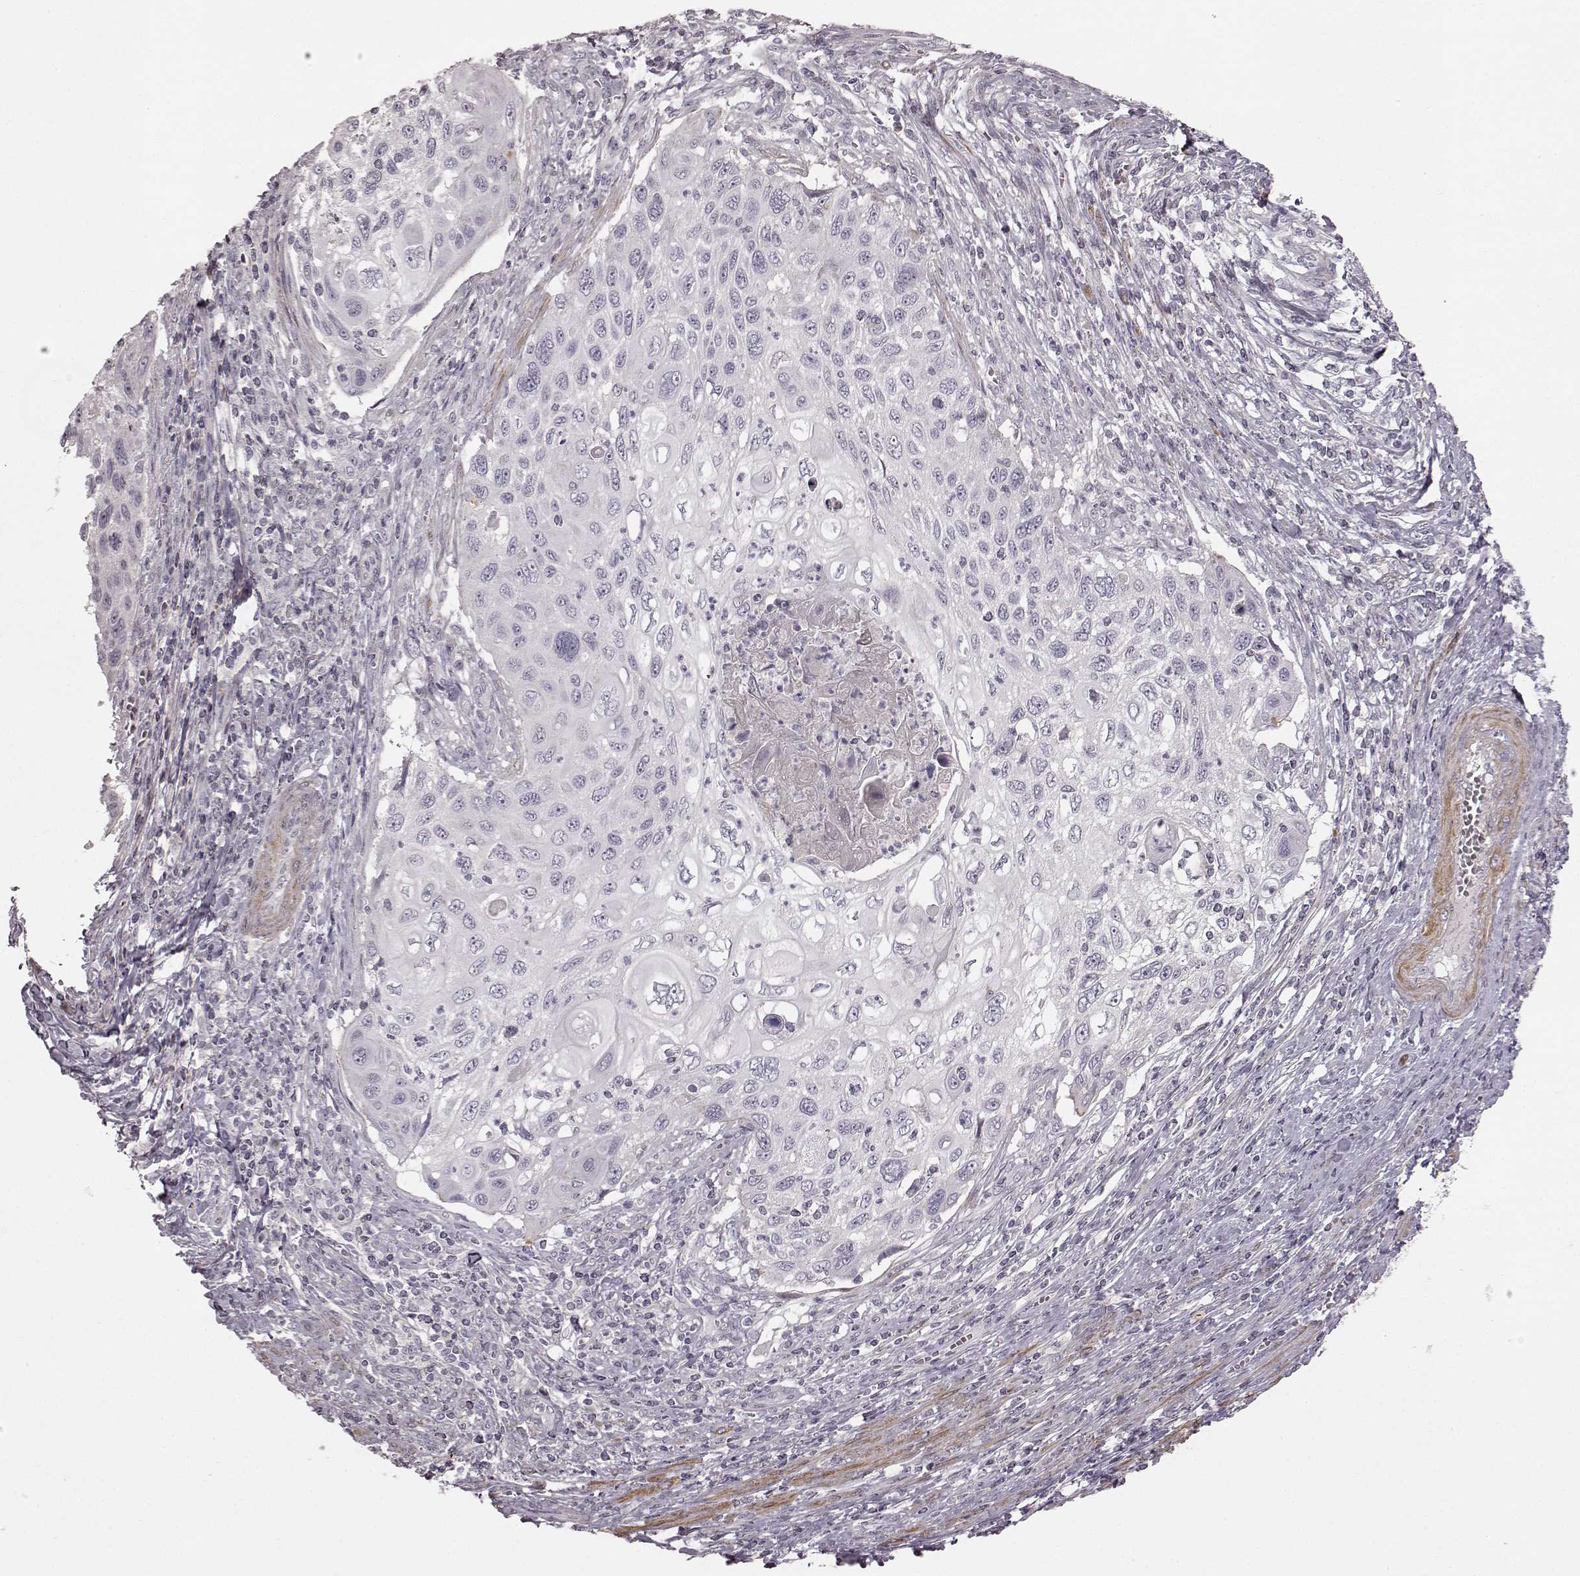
{"staining": {"intensity": "negative", "quantity": "none", "location": "none"}, "tissue": "cervical cancer", "cell_type": "Tumor cells", "image_type": "cancer", "snomed": [{"axis": "morphology", "description": "Squamous cell carcinoma, NOS"}, {"axis": "topography", "description": "Cervix"}], "caption": "An image of human cervical squamous cell carcinoma is negative for staining in tumor cells.", "gene": "PRLHR", "patient": {"sex": "female", "age": 70}}